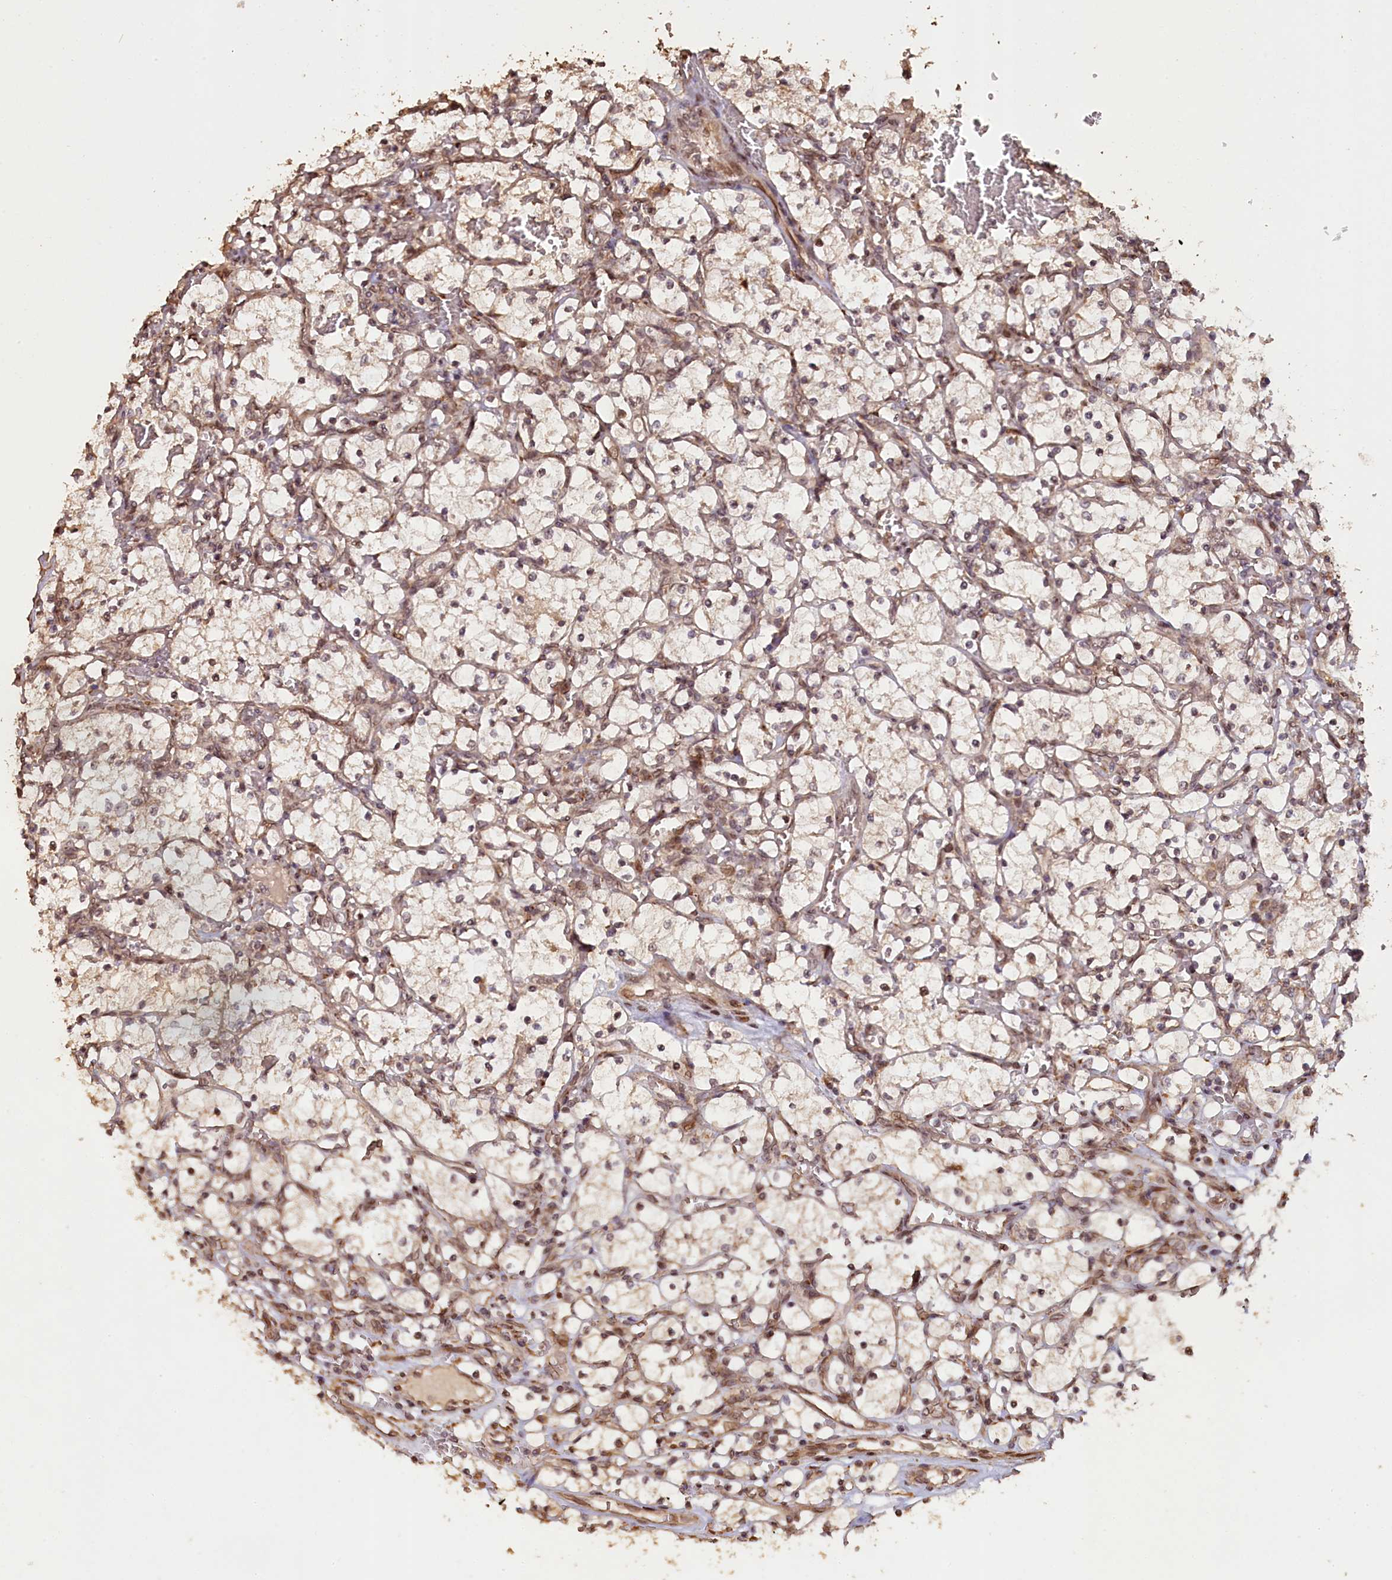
{"staining": {"intensity": "negative", "quantity": "none", "location": "none"}, "tissue": "renal cancer", "cell_type": "Tumor cells", "image_type": "cancer", "snomed": [{"axis": "morphology", "description": "Adenocarcinoma, NOS"}, {"axis": "topography", "description": "Kidney"}], "caption": "The photomicrograph demonstrates no staining of tumor cells in renal cancer.", "gene": "SLC38A7", "patient": {"sex": "female", "age": 69}}